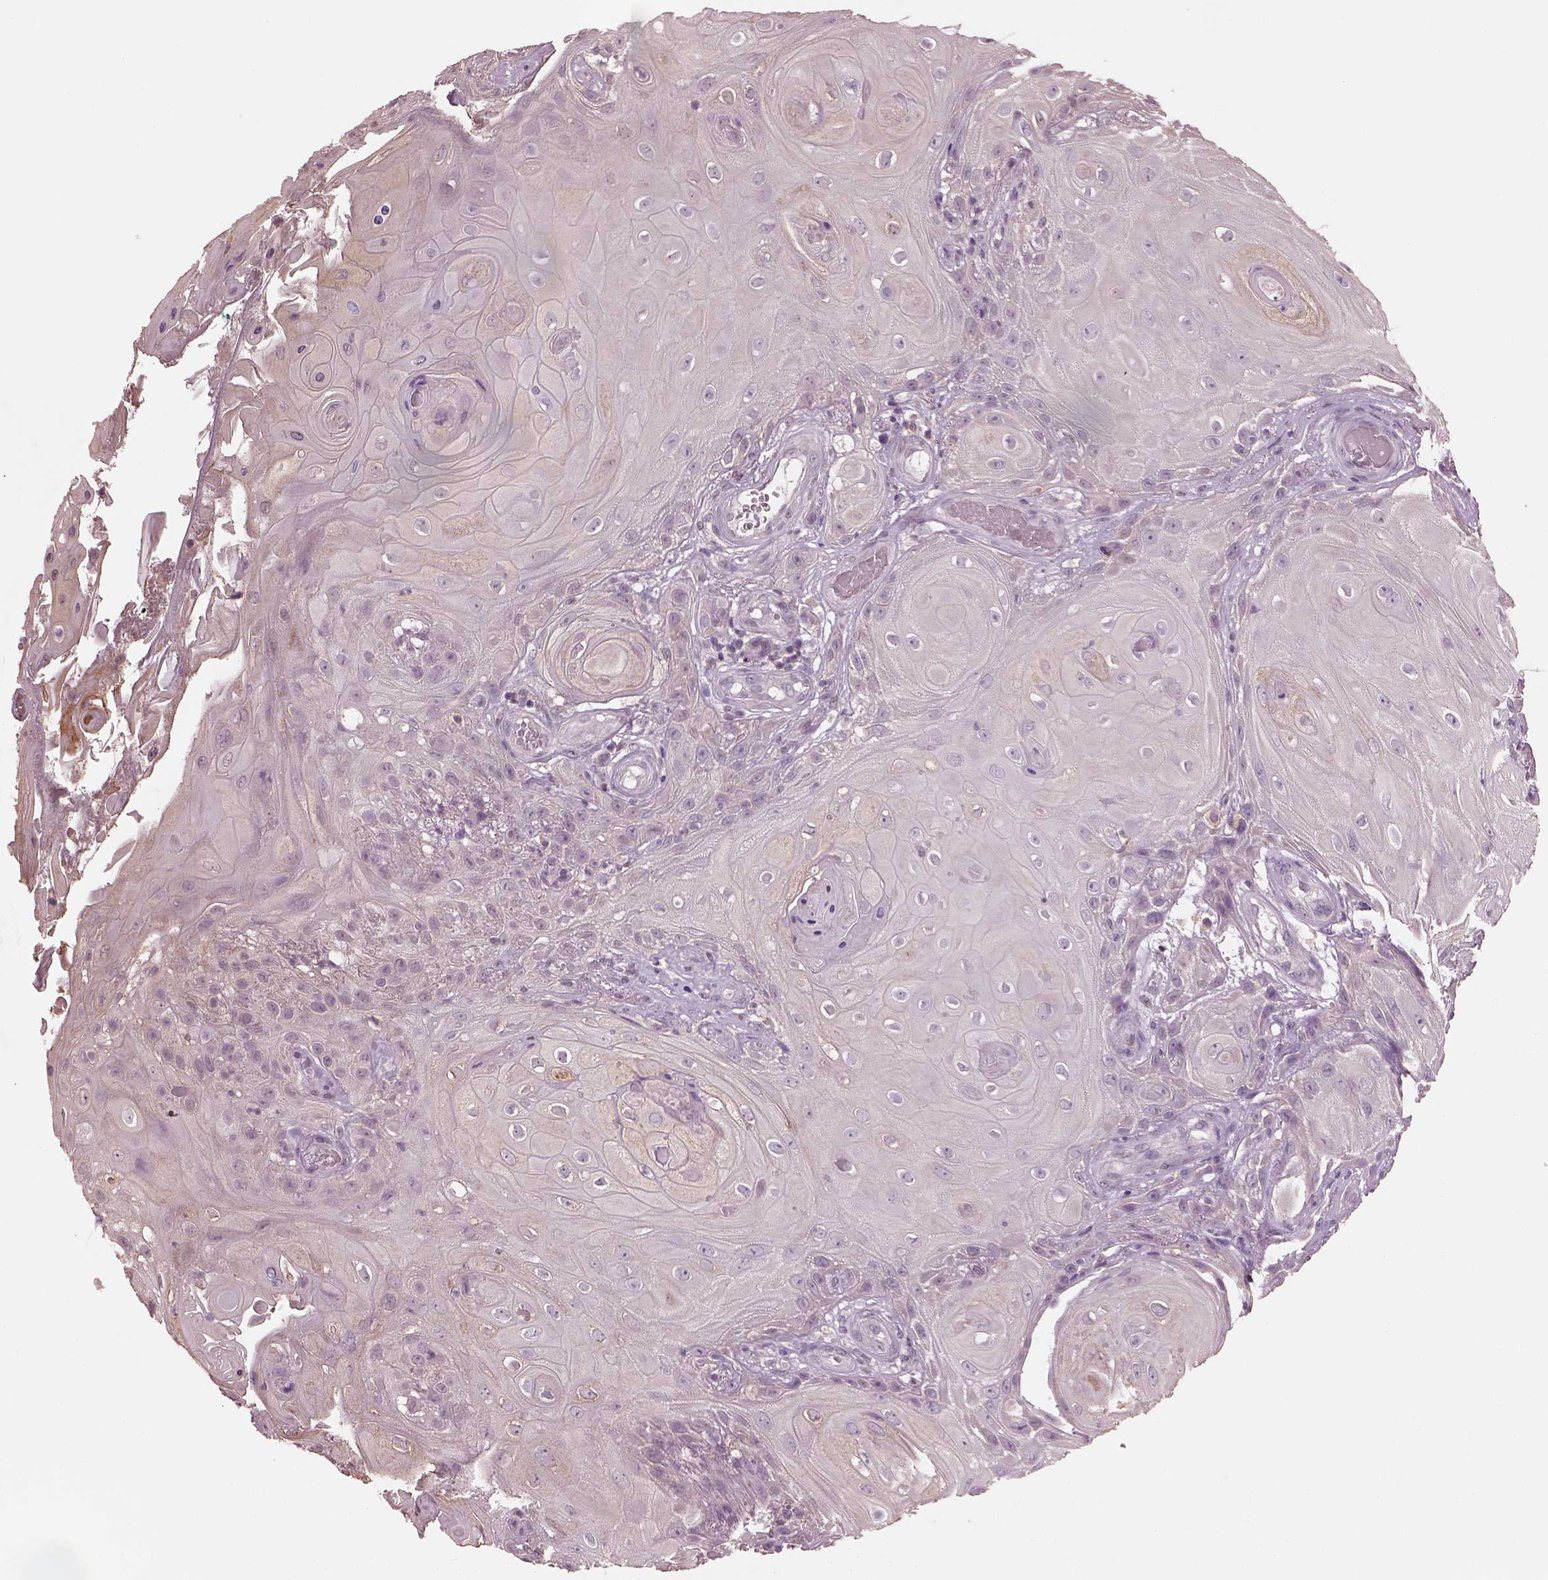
{"staining": {"intensity": "negative", "quantity": "none", "location": "none"}, "tissue": "skin cancer", "cell_type": "Tumor cells", "image_type": "cancer", "snomed": [{"axis": "morphology", "description": "Squamous cell carcinoma, NOS"}, {"axis": "topography", "description": "Skin"}], "caption": "Immunohistochemistry of human skin cancer shows no staining in tumor cells.", "gene": "SRI", "patient": {"sex": "male", "age": 62}}